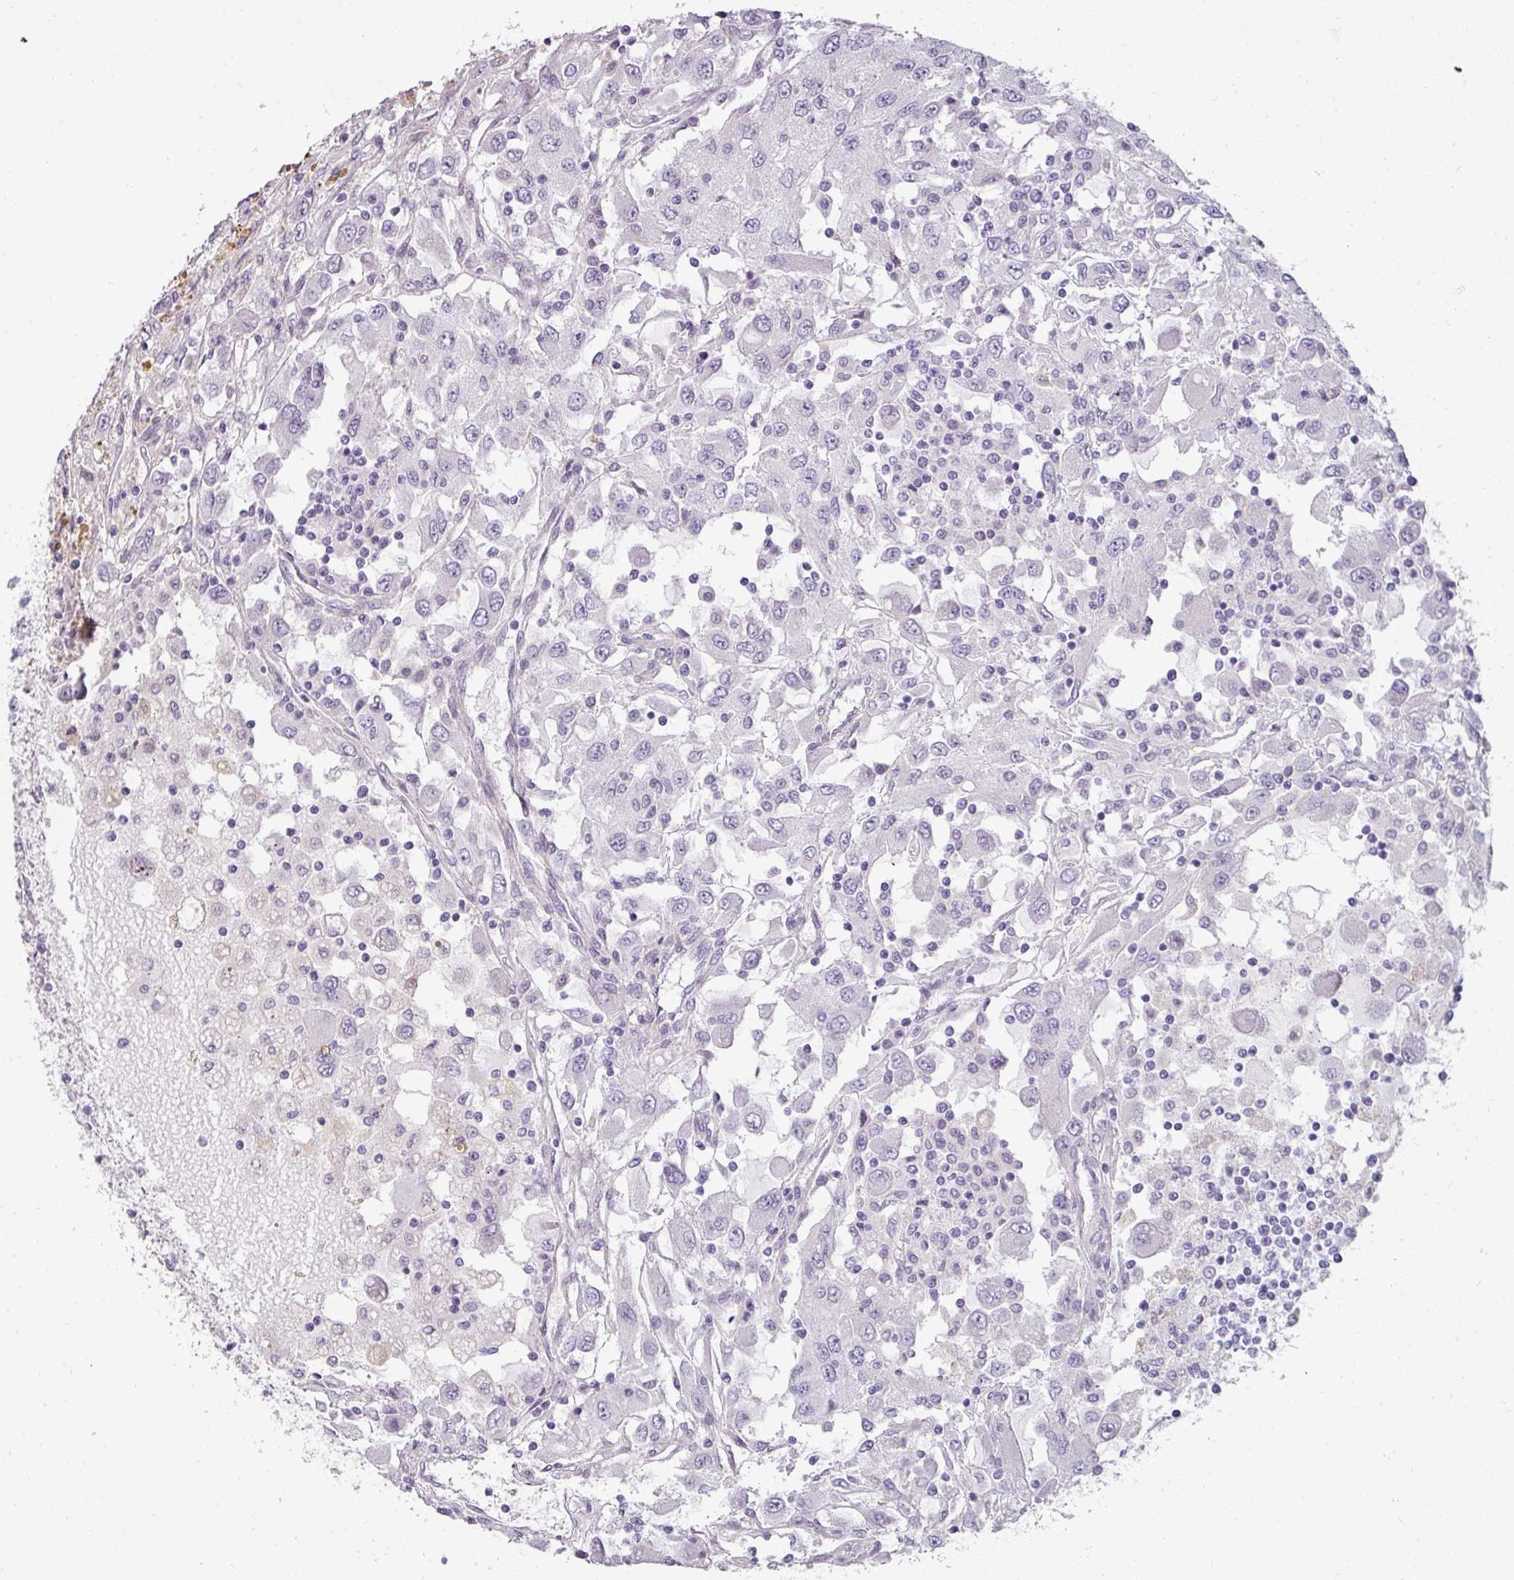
{"staining": {"intensity": "negative", "quantity": "none", "location": "none"}, "tissue": "renal cancer", "cell_type": "Tumor cells", "image_type": "cancer", "snomed": [{"axis": "morphology", "description": "Adenocarcinoma, NOS"}, {"axis": "topography", "description": "Kidney"}], "caption": "Immunohistochemistry micrograph of neoplastic tissue: adenocarcinoma (renal) stained with DAB (3,3'-diaminobenzidine) exhibits no significant protein expression in tumor cells. Nuclei are stained in blue.", "gene": "ASB1", "patient": {"sex": "female", "age": 67}}